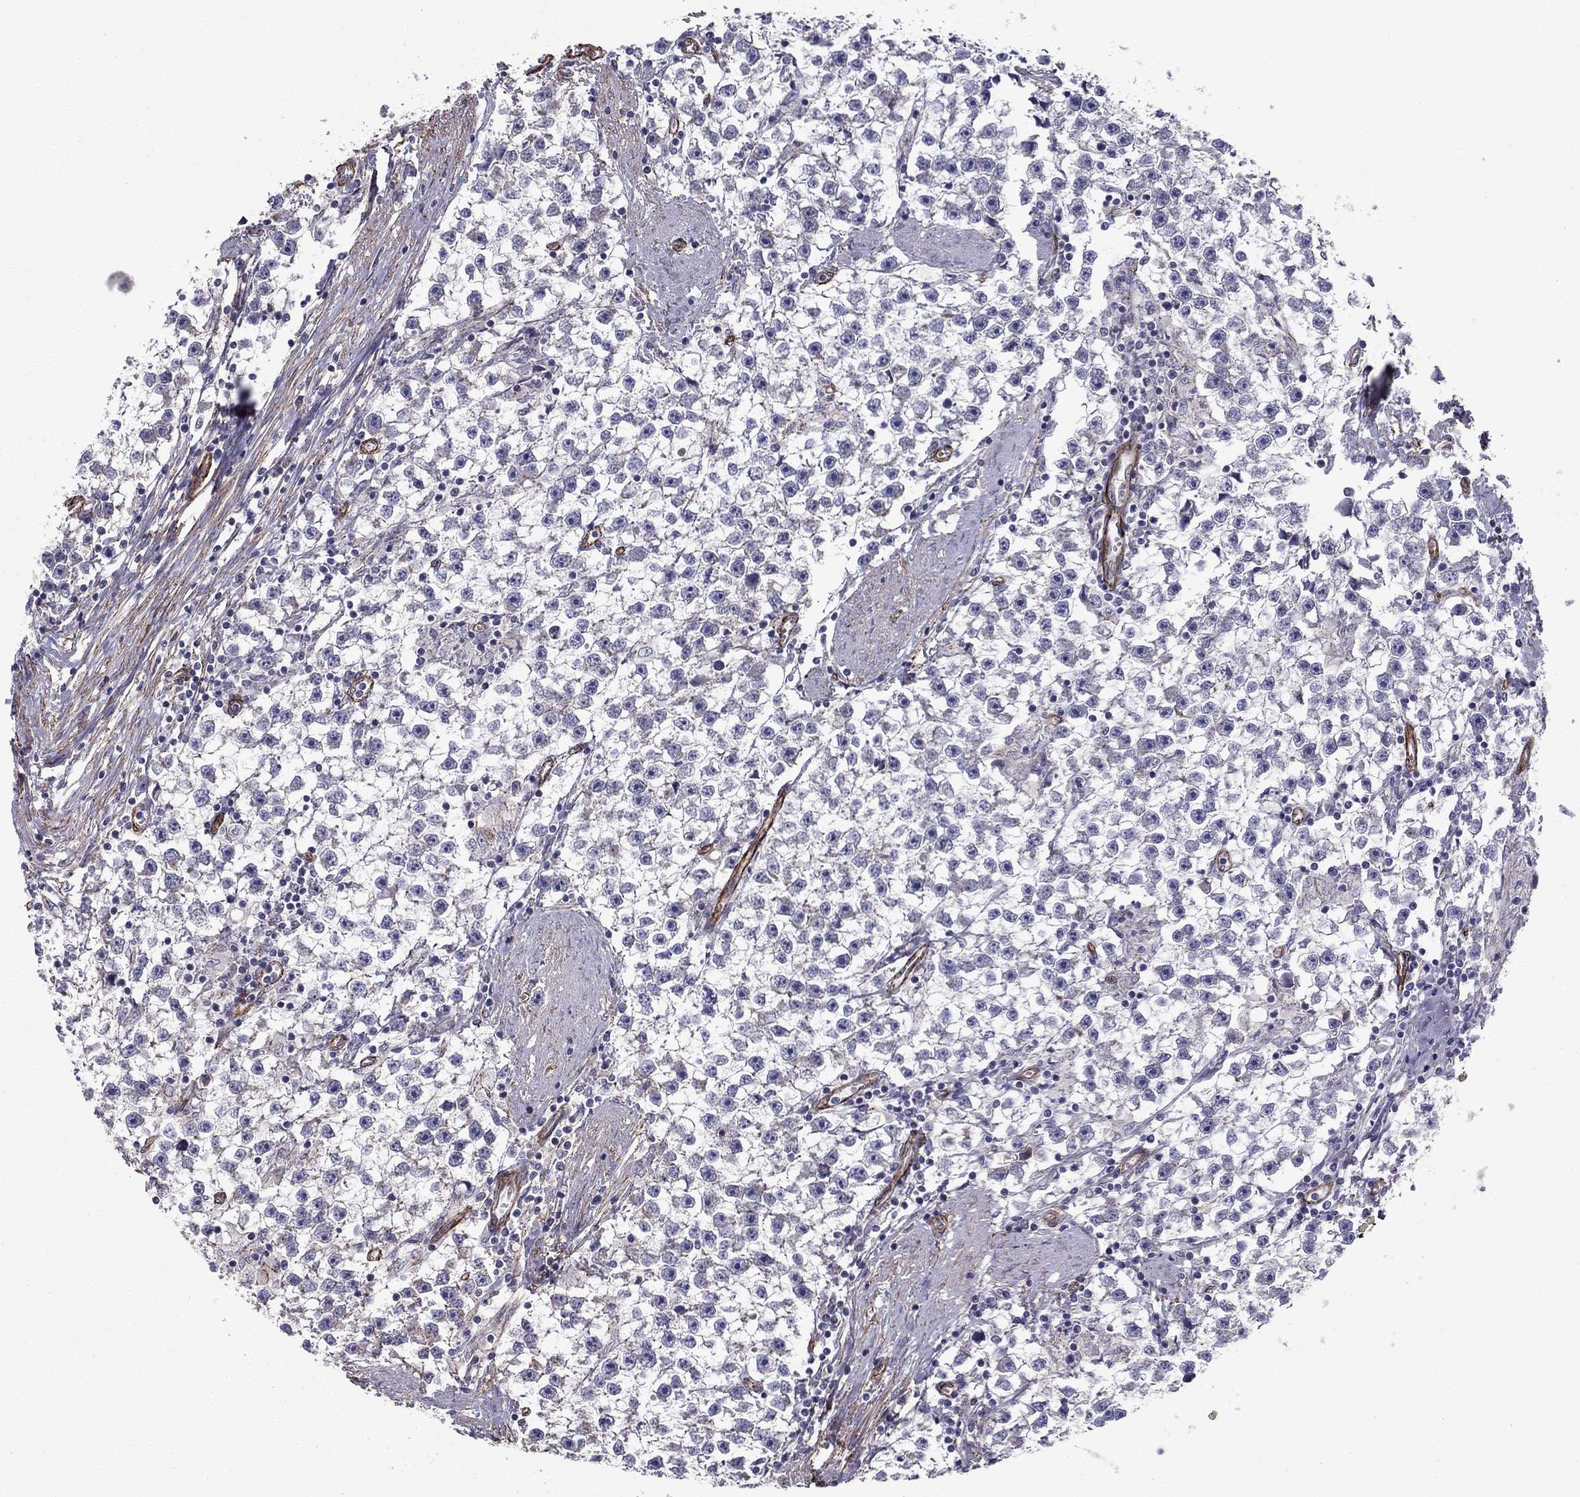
{"staining": {"intensity": "negative", "quantity": "none", "location": "none"}, "tissue": "testis cancer", "cell_type": "Tumor cells", "image_type": "cancer", "snomed": [{"axis": "morphology", "description": "Seminoma, NOS"}, {"axis": "topography", "description": "Testis"}], "caption": "DAB immunohistochemical staining of testis cancer (seminoma) displays no significant staining in tumor cells. (IHC, brightfield microscopy, high magnification).", "gene": "SHMT1", "patient": {"sex": "male", "age": 59}}